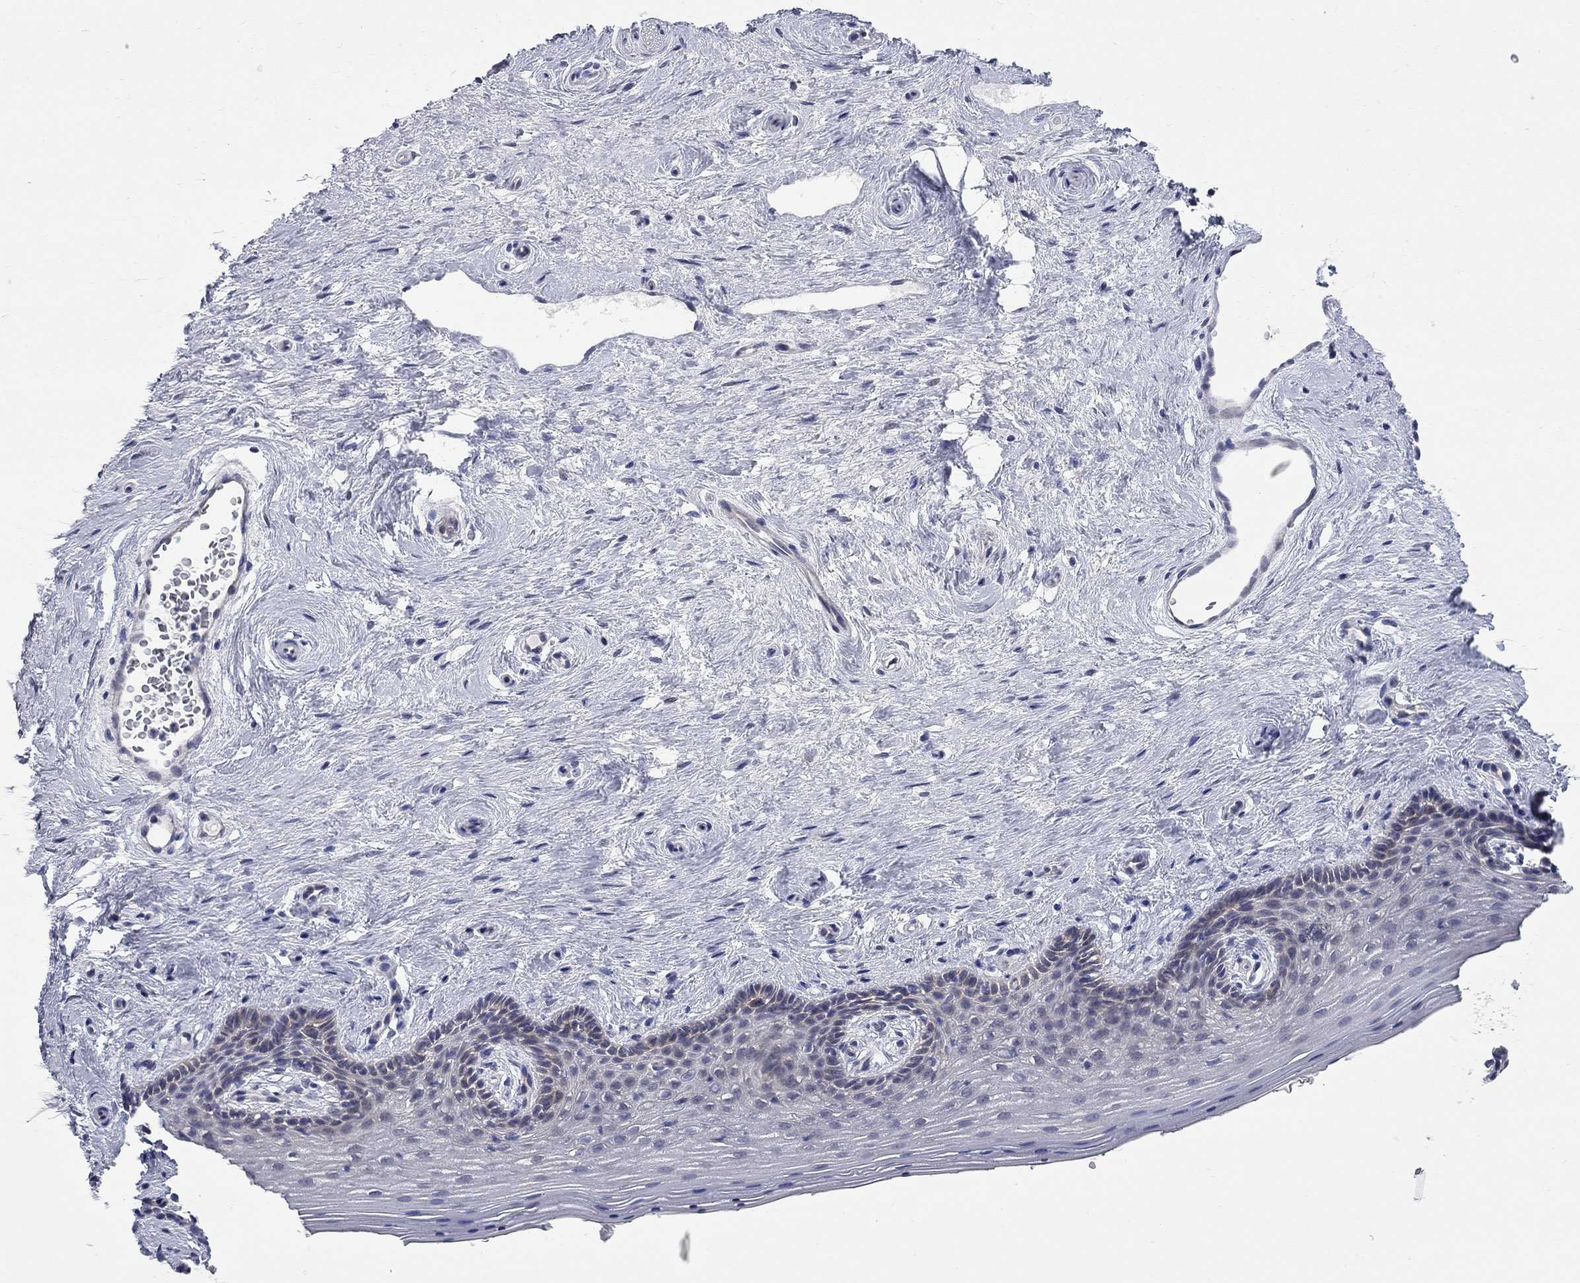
{"staining": {"intensity": "negative", "quantity": "none", "location": "none"}, "tissue": "vagina", "cell_type": "Squamous epithelial cells", "image_type": "normal", "snomed": [{"axis": "morphology", "description": "Normal tissue, NOS"}, {"axis": "topography", "description": "Vagina"}], "caption": "Human vagina stained for a protein using immunohistochemistry exhibits no expression in squamous epithelial cells.", "gene": "ENSG00000255639", "patient": {"sex": "female", "age": 45}}